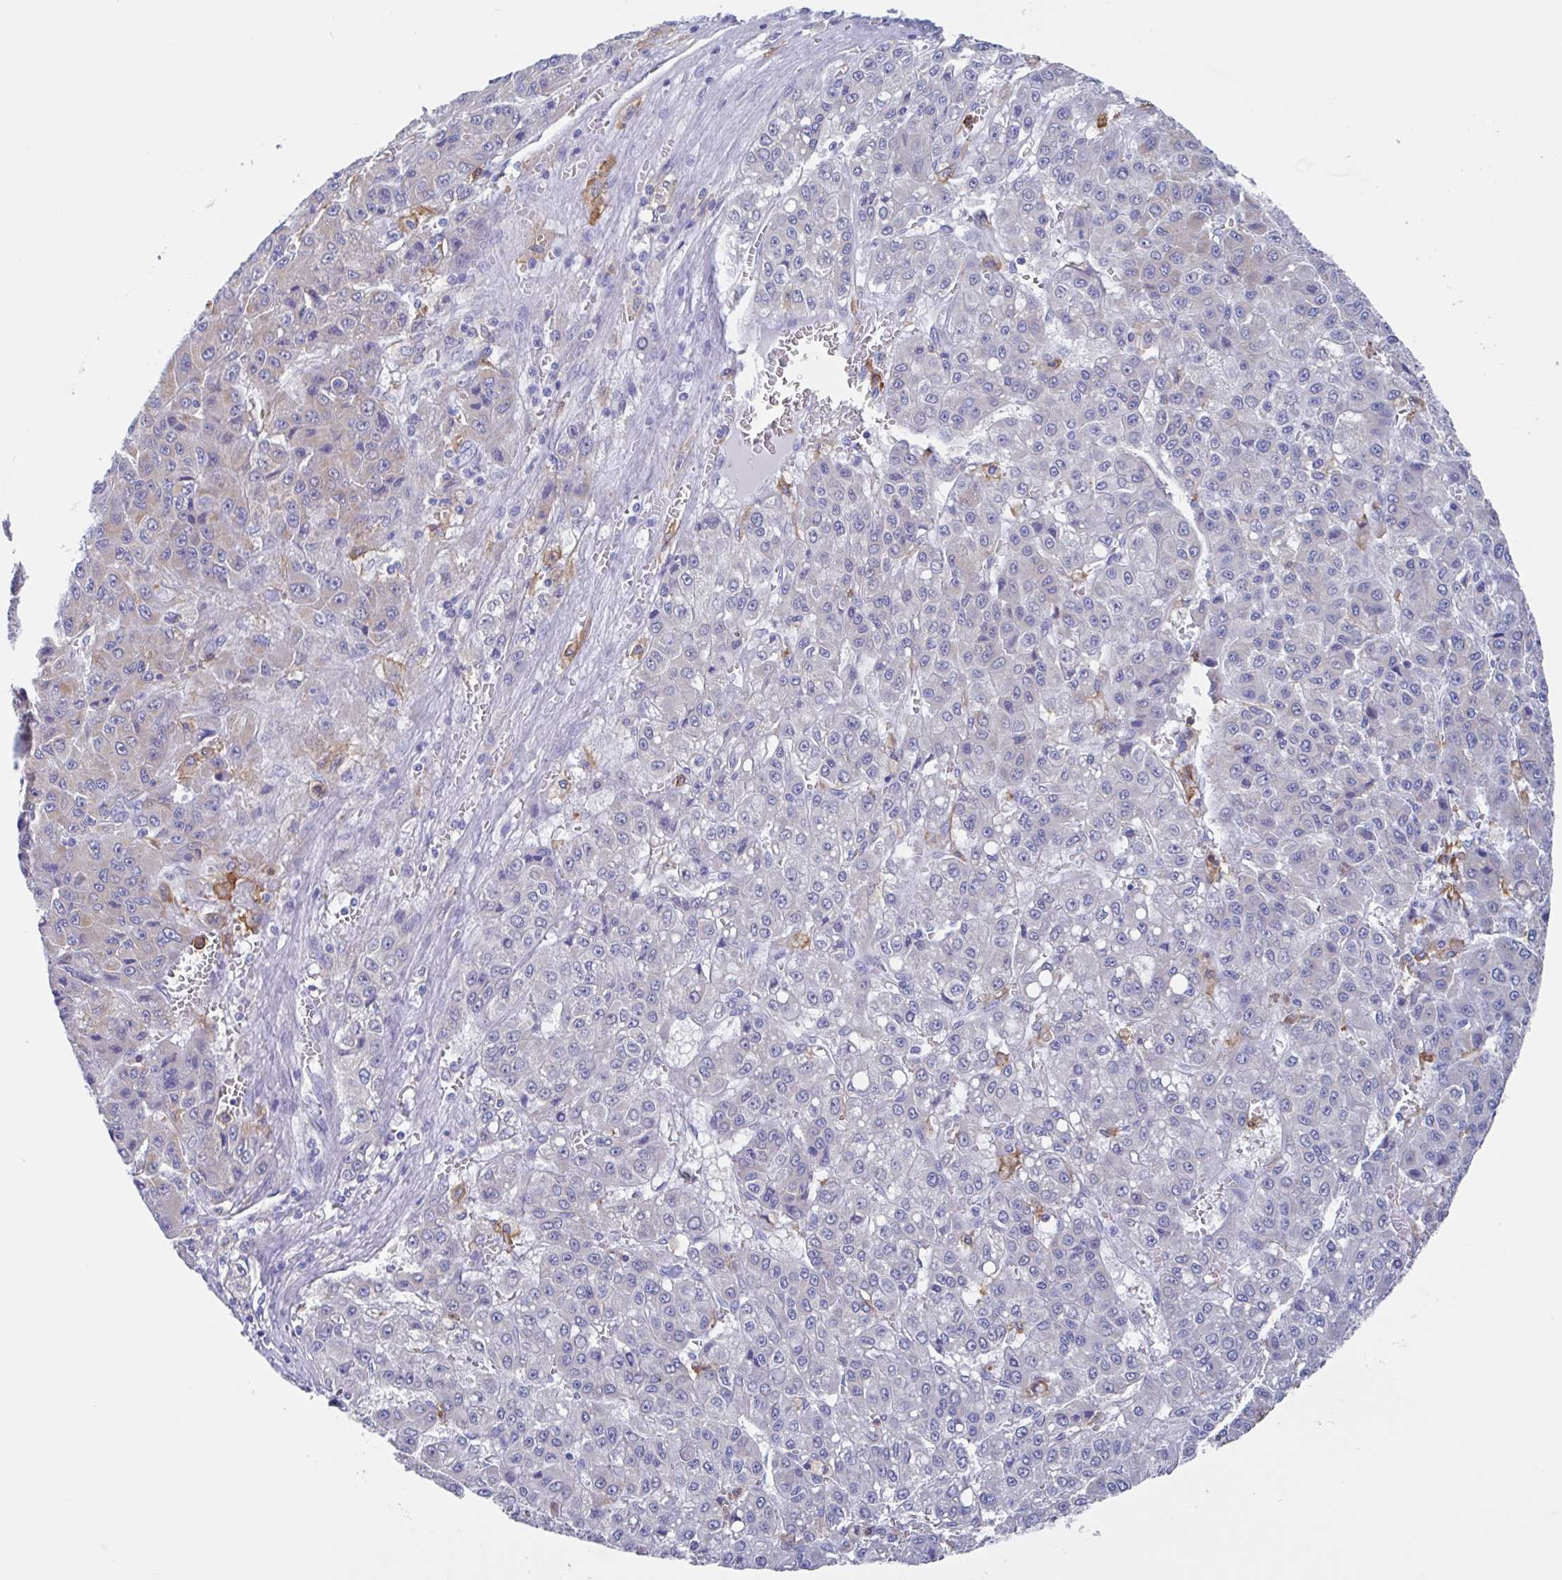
{"staining": {"intensity": "negative", "quantity": "none", "location": "none"}, "tissue": "liver cancer", "cell_type": "Tumor cells", "image_type": "cancer", "snomed": [{"axis": "morphology", "description": "Carcinoma, Hepatocellular, NOS"}, {"axis": "topography", "description": "Liver"}], "caption": "Immunohistochemical staining of liver cancer (hepatocellular carcinoma) reveals no significant positivity in tumor cells. The staining is performed using DAB brown chromogen with nuclei counter-stained in using hematoxylin.", "gene": "FCGR3A", "patient": {"sex": "male", "age": 70}}